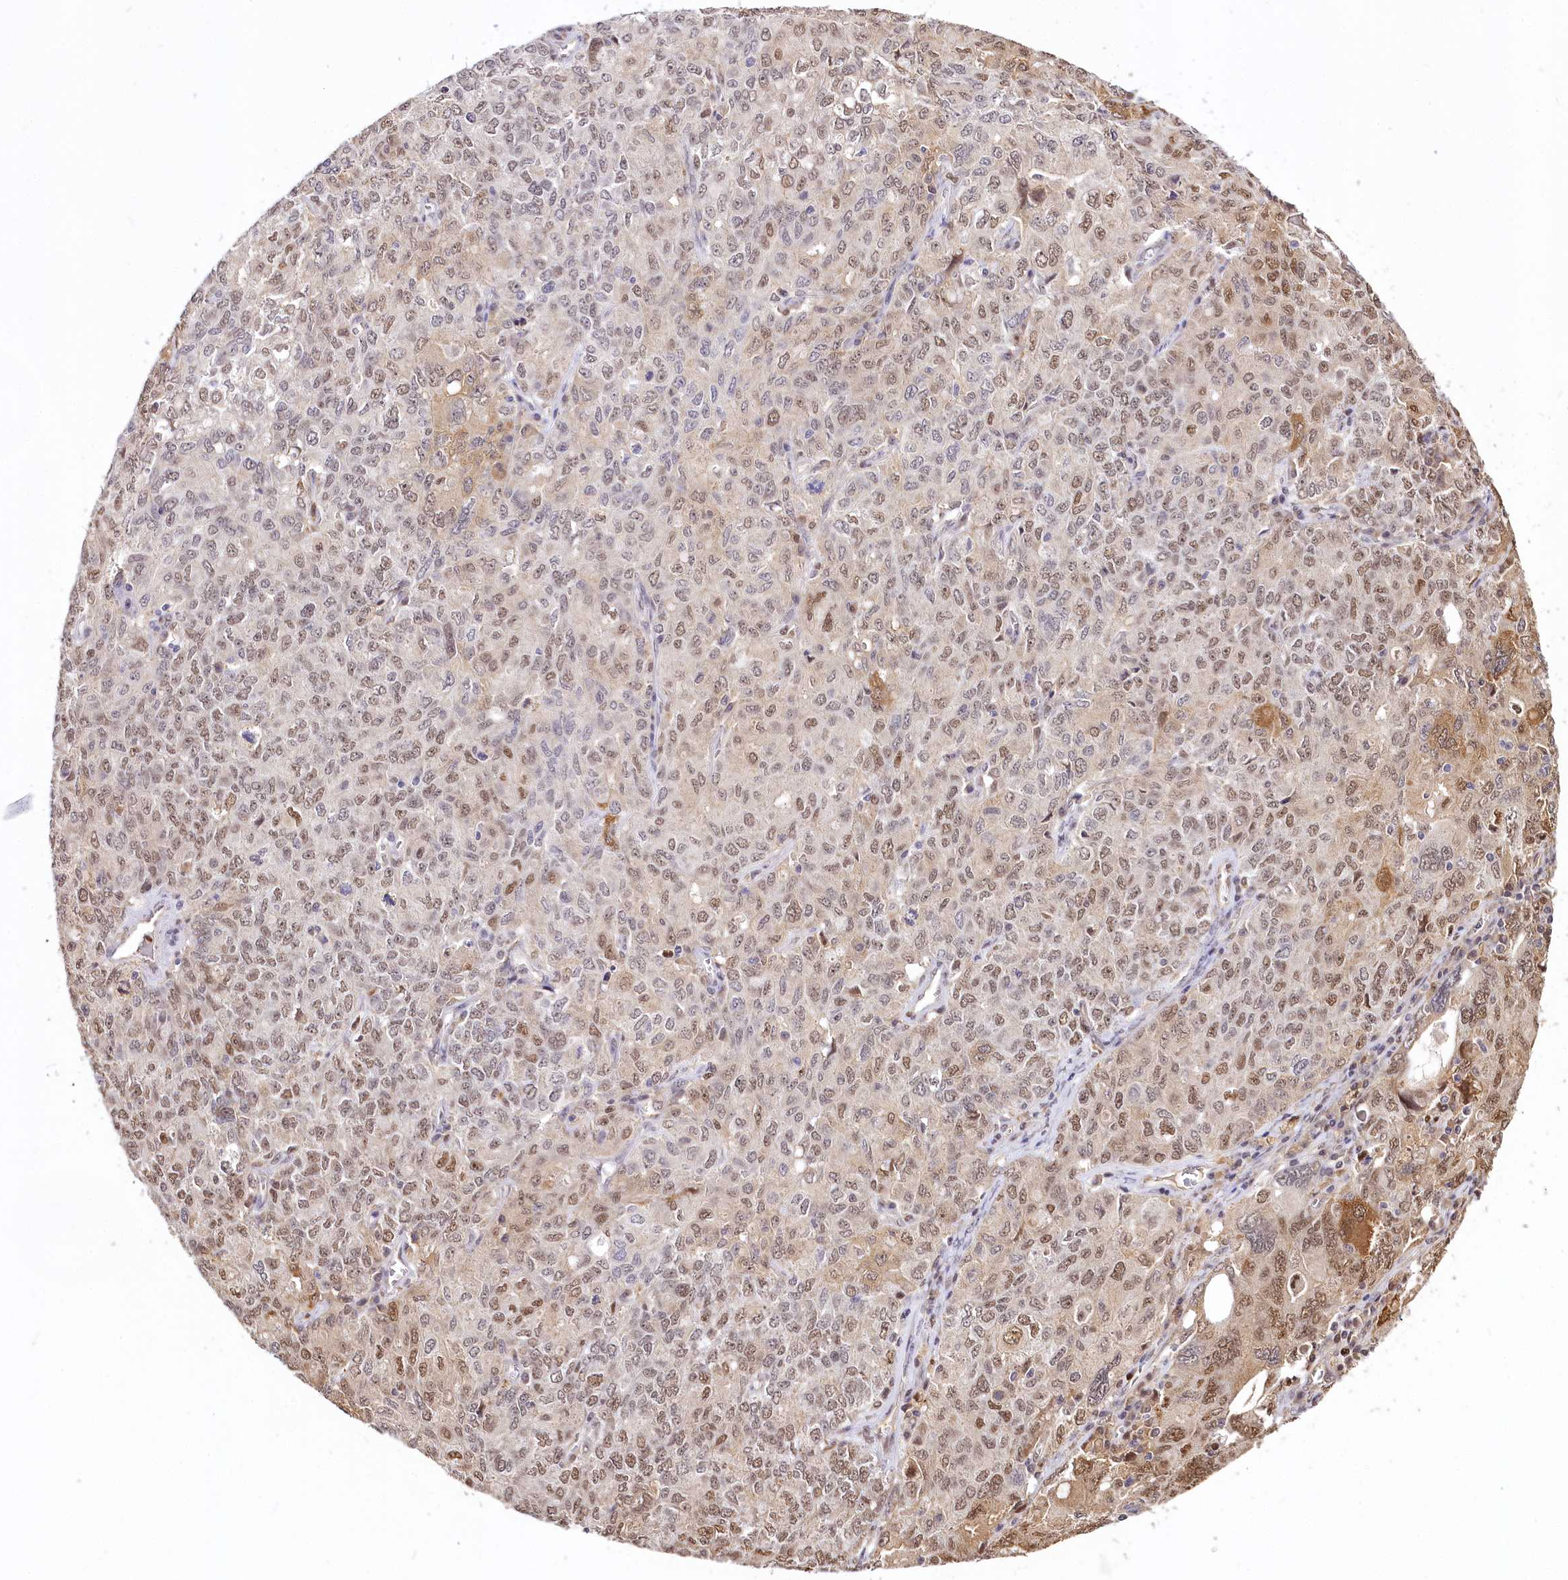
{"staining": {"intensity": "moderate", "quantity": "25%-75%", "location": "cytoplasmic/membranous,nuclear"}, "tissue": "ovarian cancer", "cell_type": "Tumor cells", "image_type": "cancer", "snomed": [{"axis": "morphology", "description": "Carcinoma, endometroid"}, {"axis": "topography", "description": "Ovary"}], "caption": "DAB immunohistochemical staining of endometroid carcinoma (ovarian) demonstrates moderate cytoplasmic/membranous and nuclear protein staining in approximately 25%-75% of tumor cells.", "gene": "GNL3L", "patient": {"sex": "female", "age": 62}}